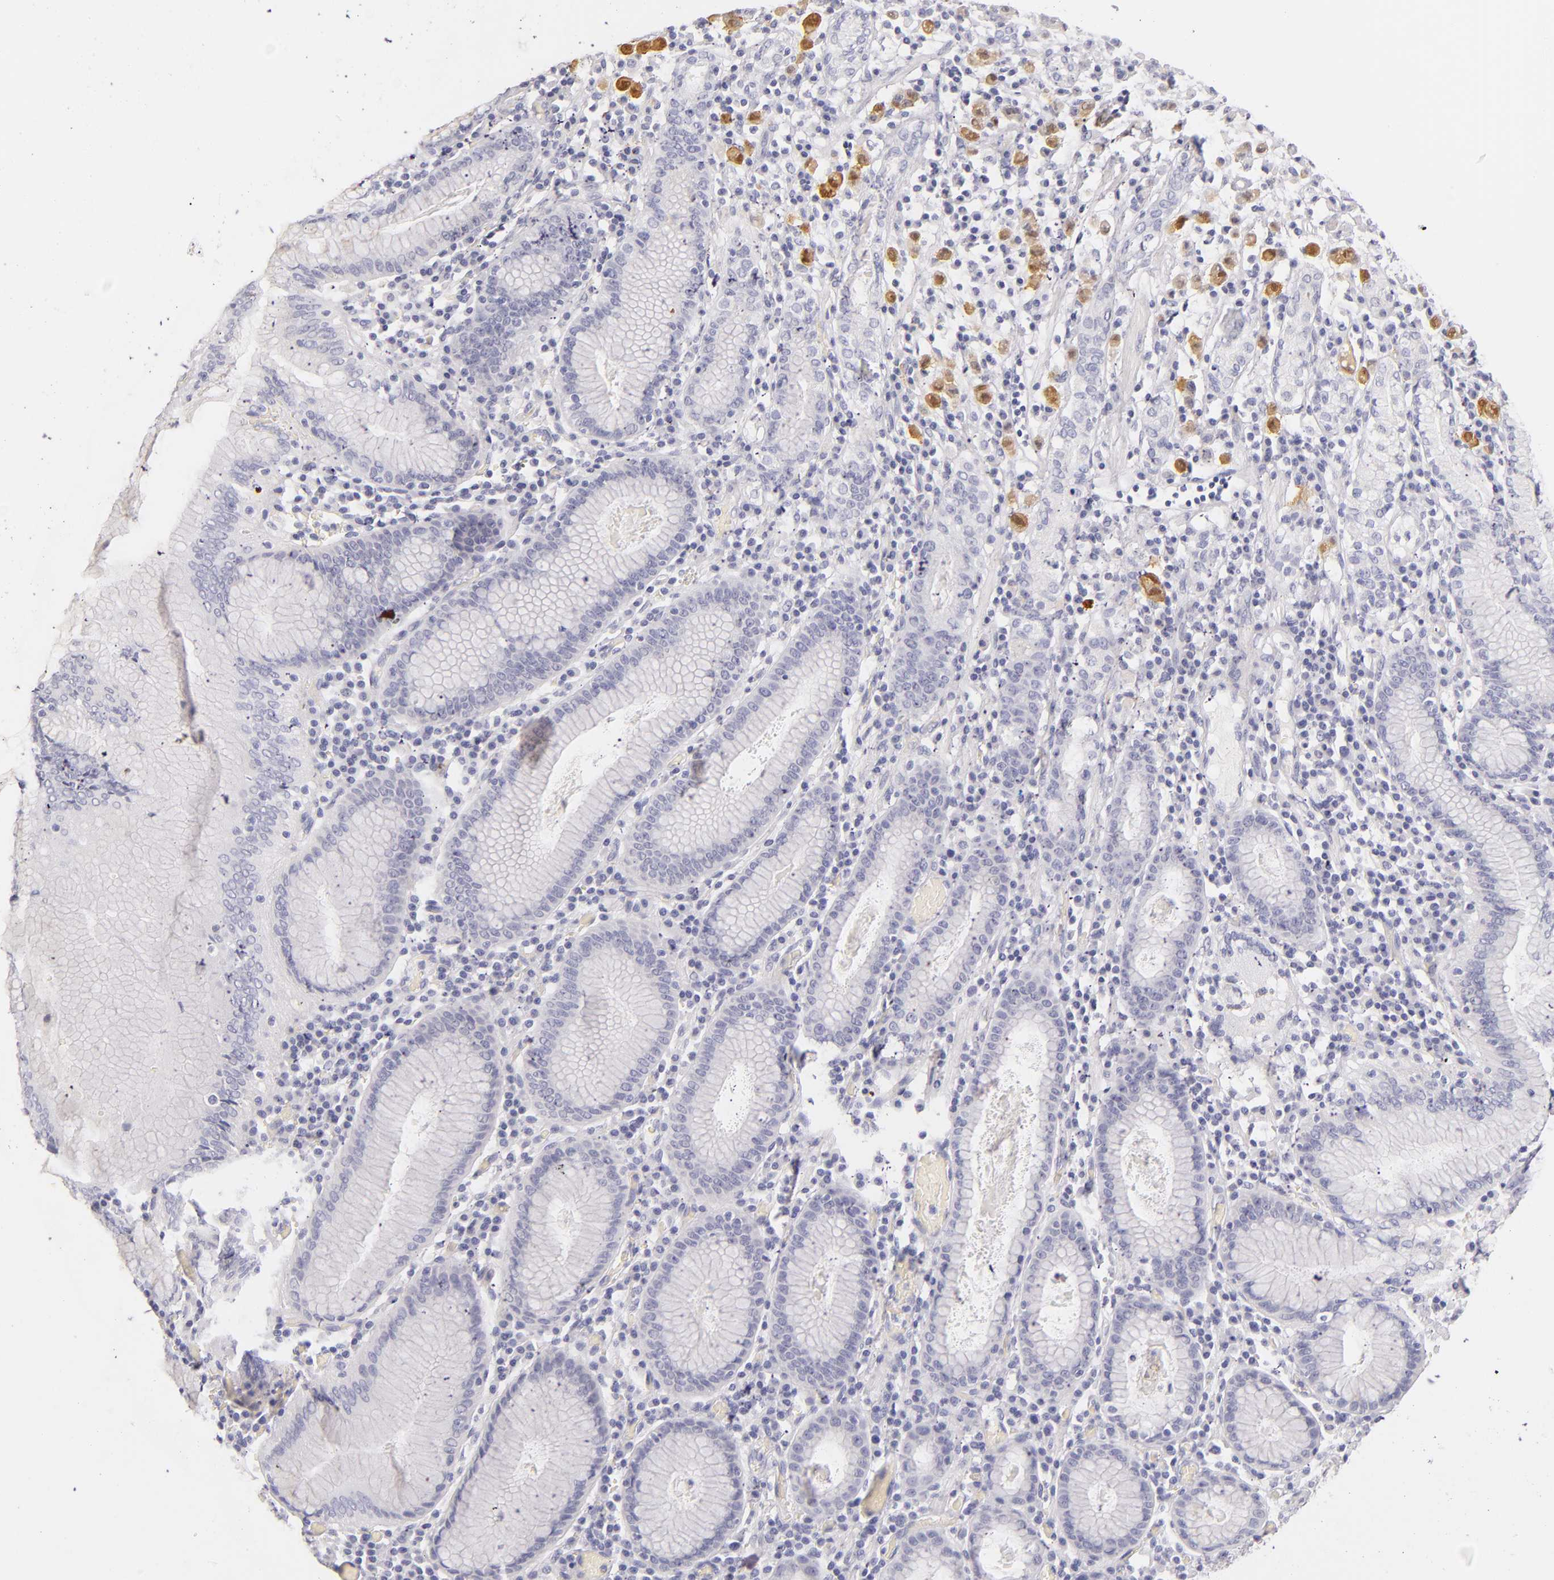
{"staining": {"intensity": "negative", "quantity": "none", "location": "none"}, "tissue": "stomach cancer", "cell_type": "Tumor cells", "image_type": "cancer", "snomed": [{"axis": "morphology", "description": "Adenocarcinoma, NOS"}, {"axis": "topography", "description": "Stomach, lower"}], "caption": "Stomach cancer (adenocarcinoma) was stained to show a protein in brown. There is no significant positivity in tumor cells. Brightfield microscopy of IHC stained with DAB (3,3'-diaminobenzidine) (brown) and hematoxylin (blue), captured at high magnification.", "gene": "FABP1", "patient": {"sex": "male", "age": 88}}